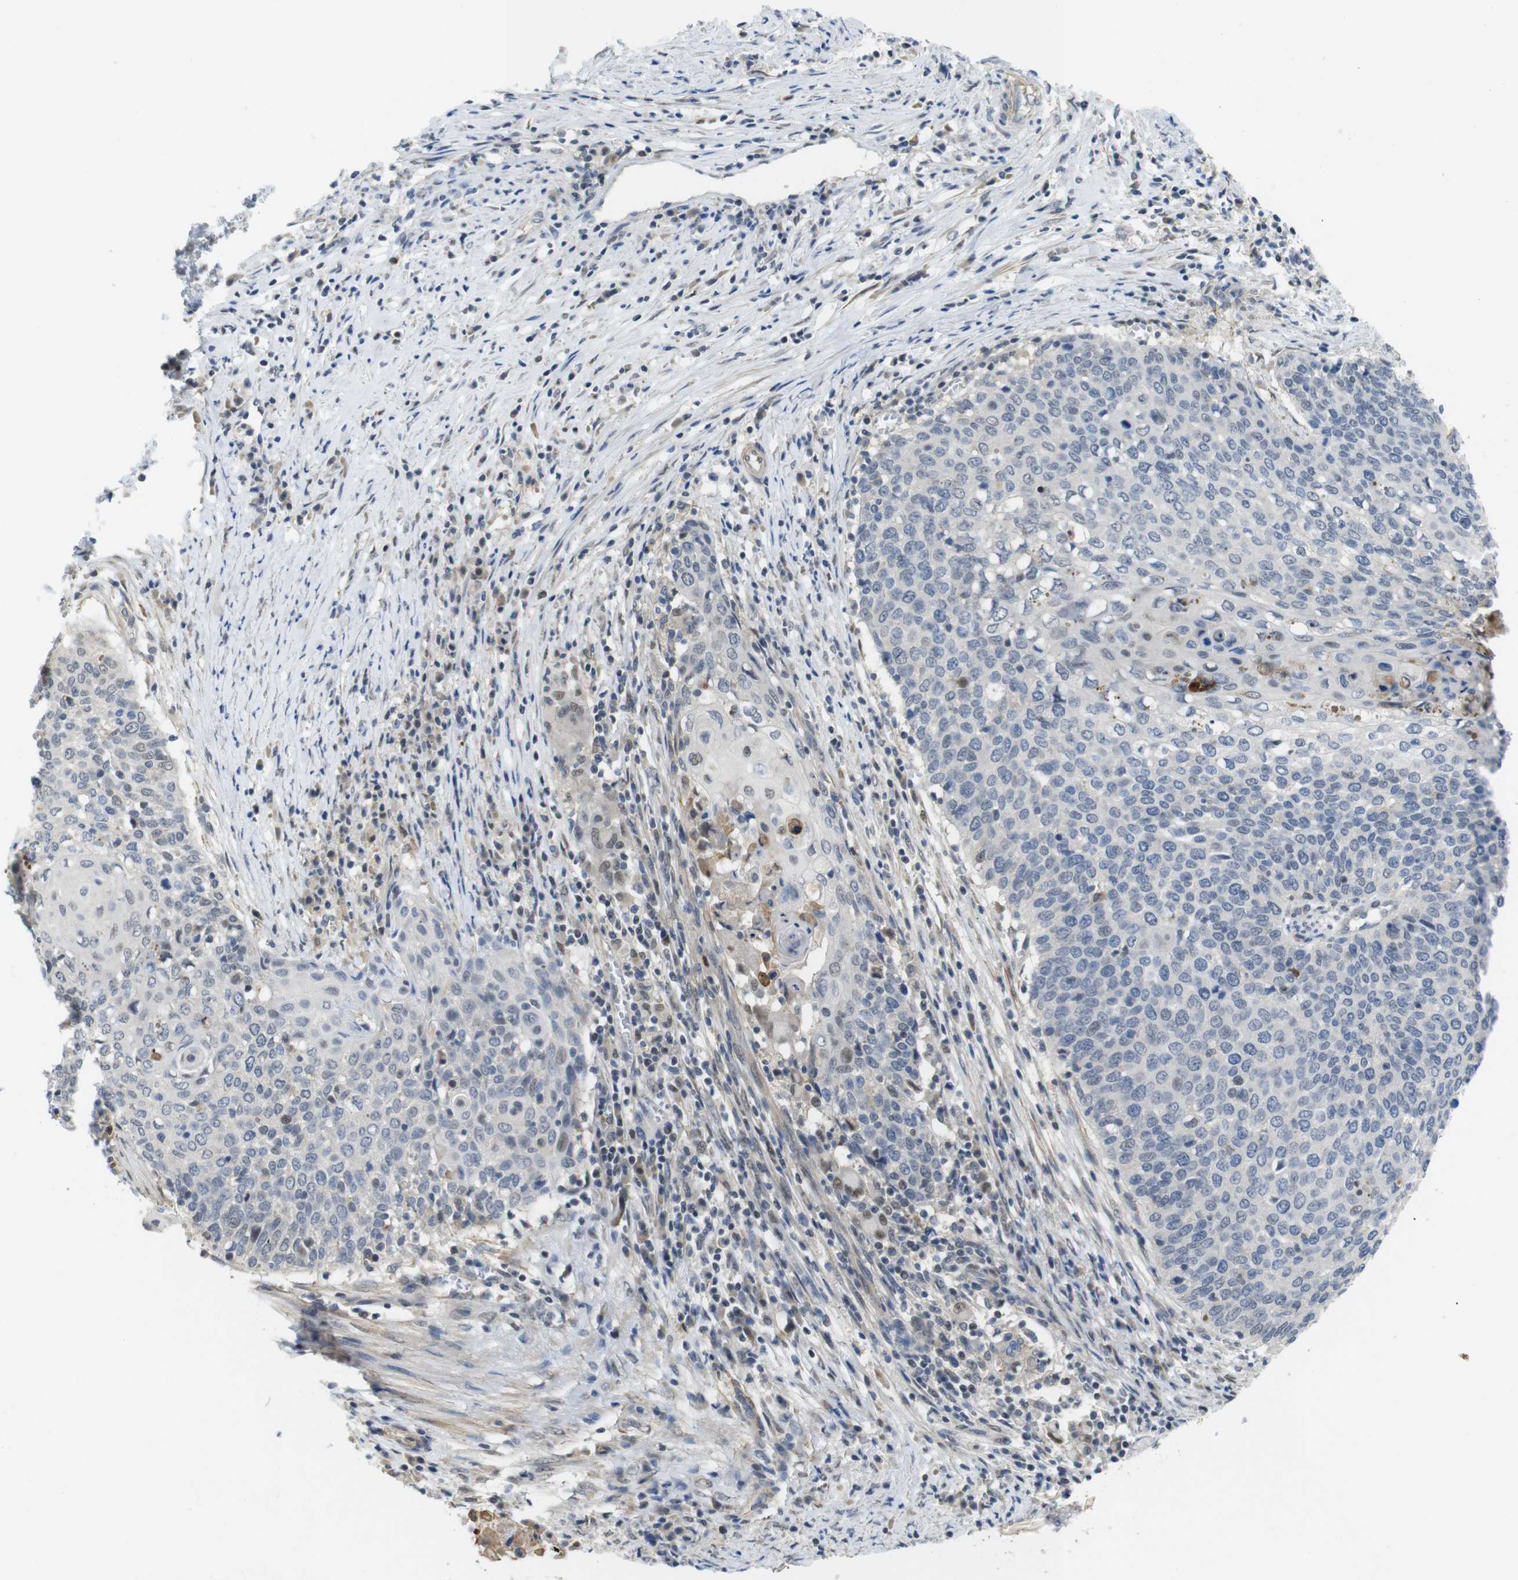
{"staining": {"intensity": "negative", "quantity": "none", "location": "none"}, "tissue": "cervical cancer", "cell_type": "Tumor cells", "image_type": "cancer", "snomed": [{"axis": "morphology", "description": "Squamous cell carcinoma, NOS"}, {"axis": "topography", "description": "Cervix"}], "caption": "This is an immunohistochemistry image of human cervical cancer. There is no positivity in tumor cells.", "gene": "FNTA", "patient": {"sex": "female", "age": 39}}